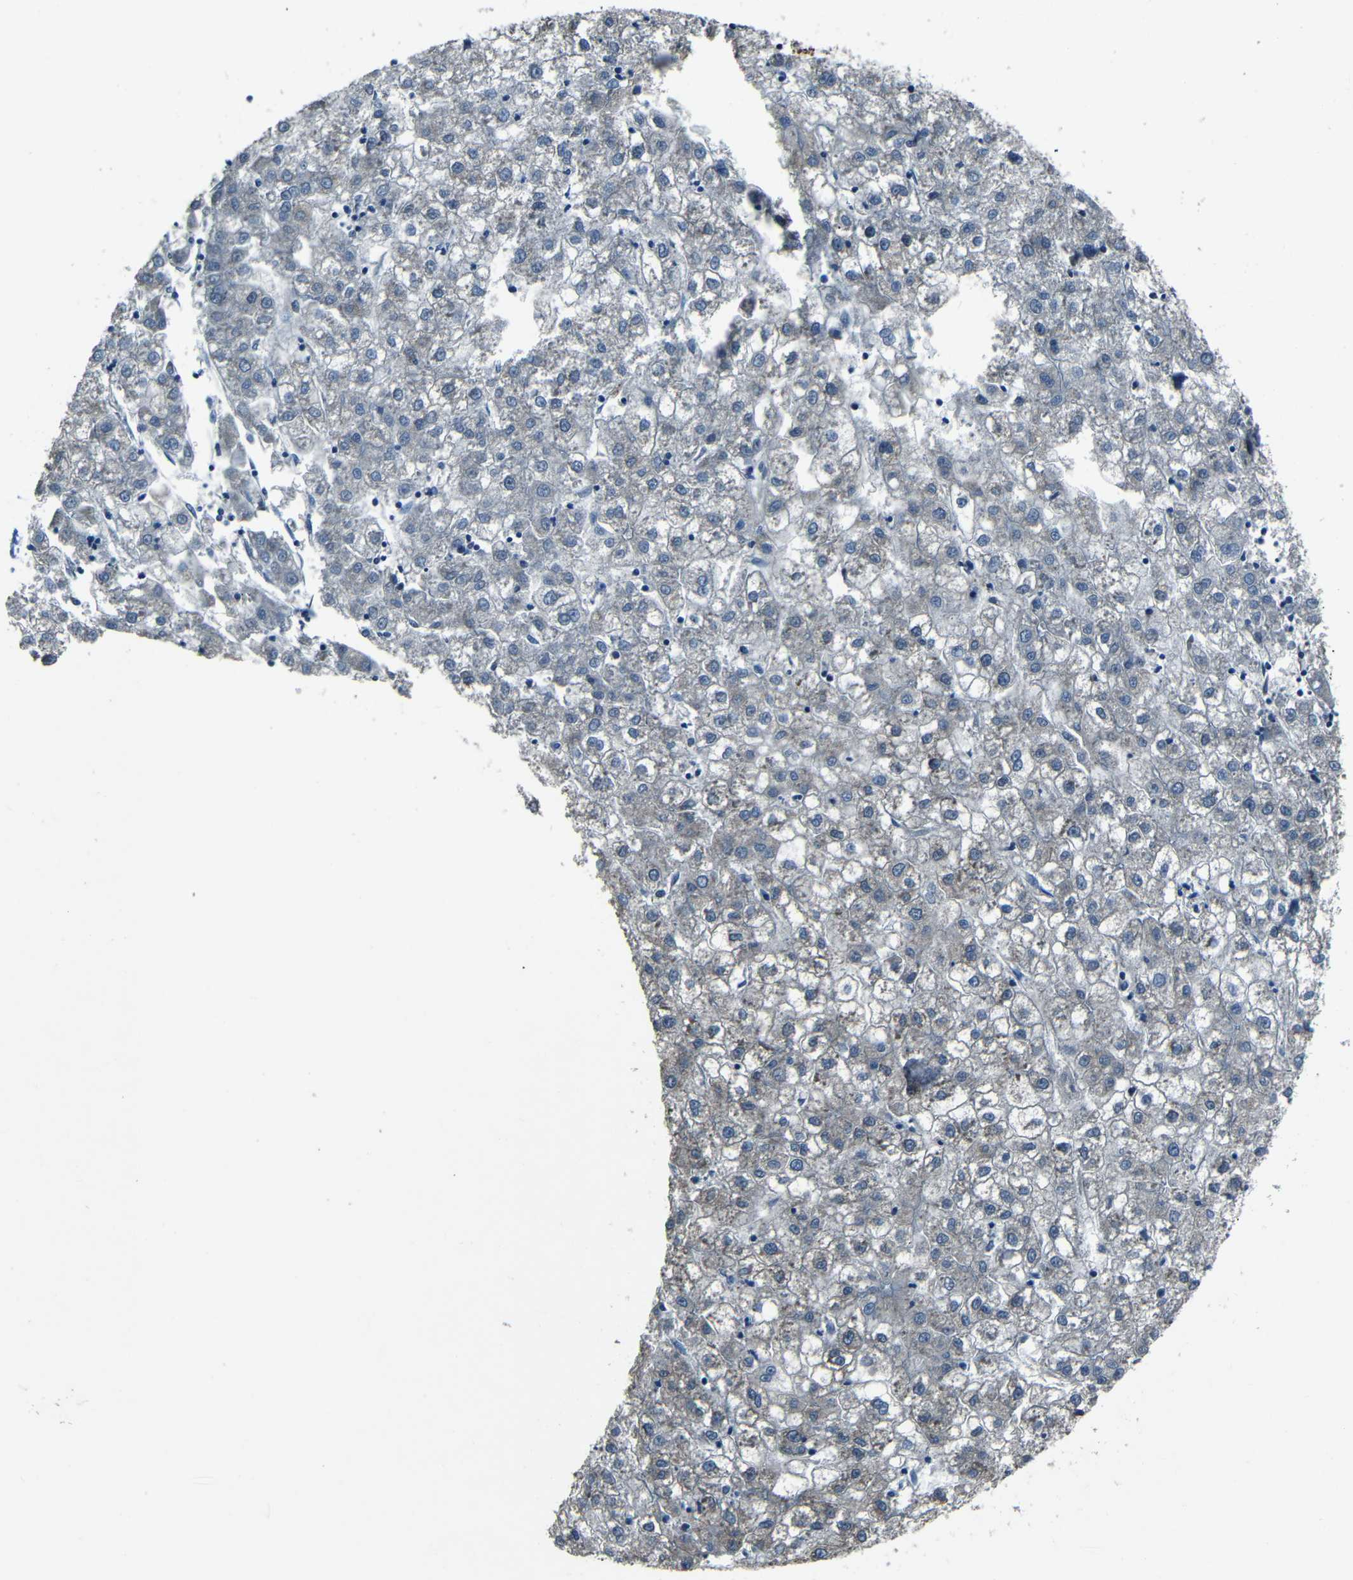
{"staining": {"intensity": "negative", "quantity": "none", "location": "none"}, "tissue": "liver cancer", "cell_type": "Tumor cells", "image_type": "cancer", "snomed": [{"axis": "morphology", "description": "Carcinoma, Hepatocellular, NOS"}, {"axis": "topography", "description": "Liver"}], "caption": "Photomicrograph shows no protein expression in tumor cells of liver cancer tissue. (Brightfield microscopy of DAB (3,3'-diaminobenzidine) IHC at high magnification).", "gene": "SLA", "patient": {"sex": "male", "age": 72}}